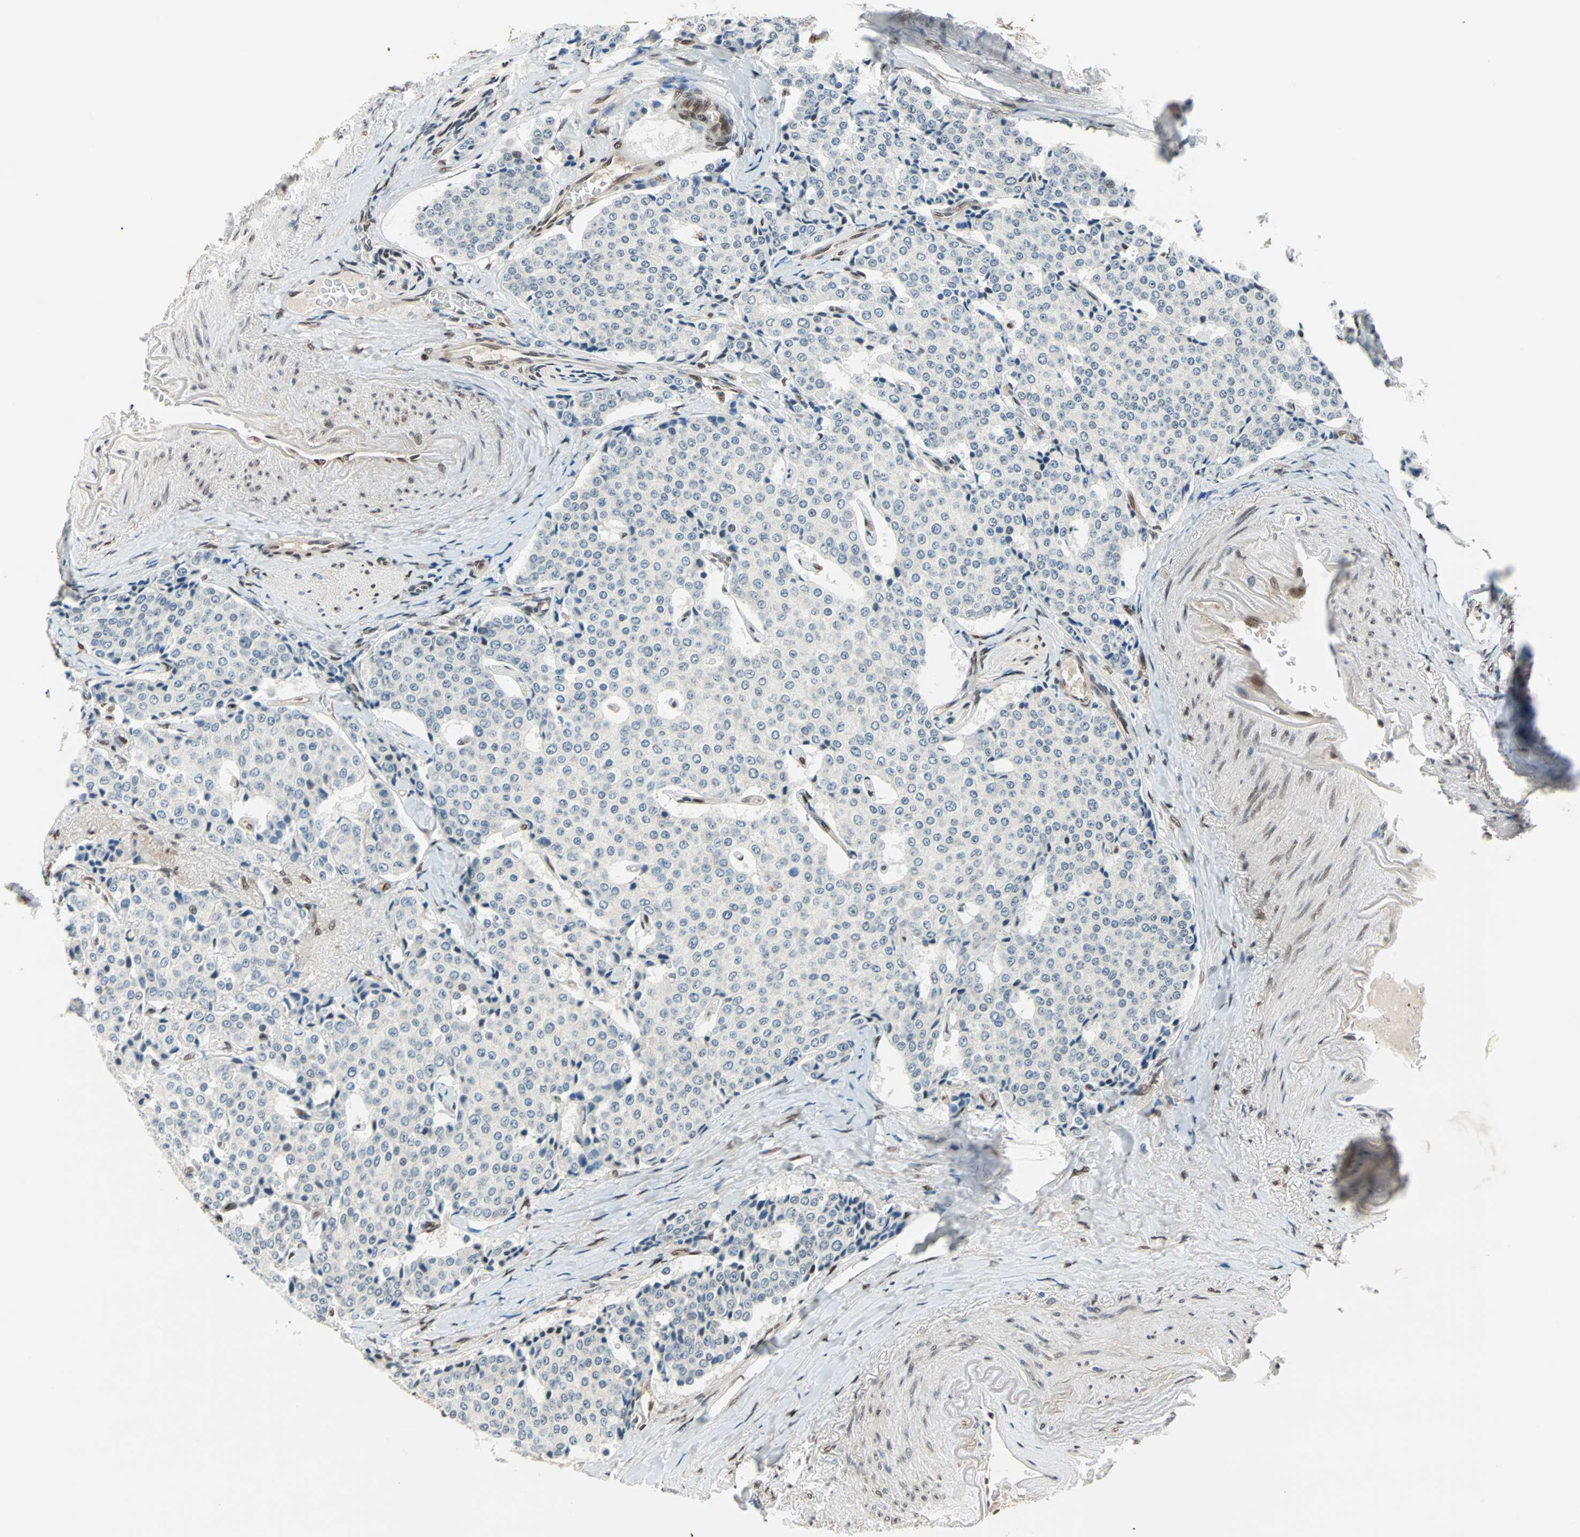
{"staining": {"intensity": "negative", "quantity": "none", "location": "none"}, "tissue": "carcinoid", "cell_type": "Tumor cells", "image_type": "cancer", "snomed": [{"axis": "morphology", "description": "Carcinoid, malignant, NOS"}, {"axis": "topography", "description": "Colon"}], "caption": "The image reveals no significant expression in tumor cells of carcinoid.", "gene": "WWTR1", "patient": {"sex": "female", "age": 61}}